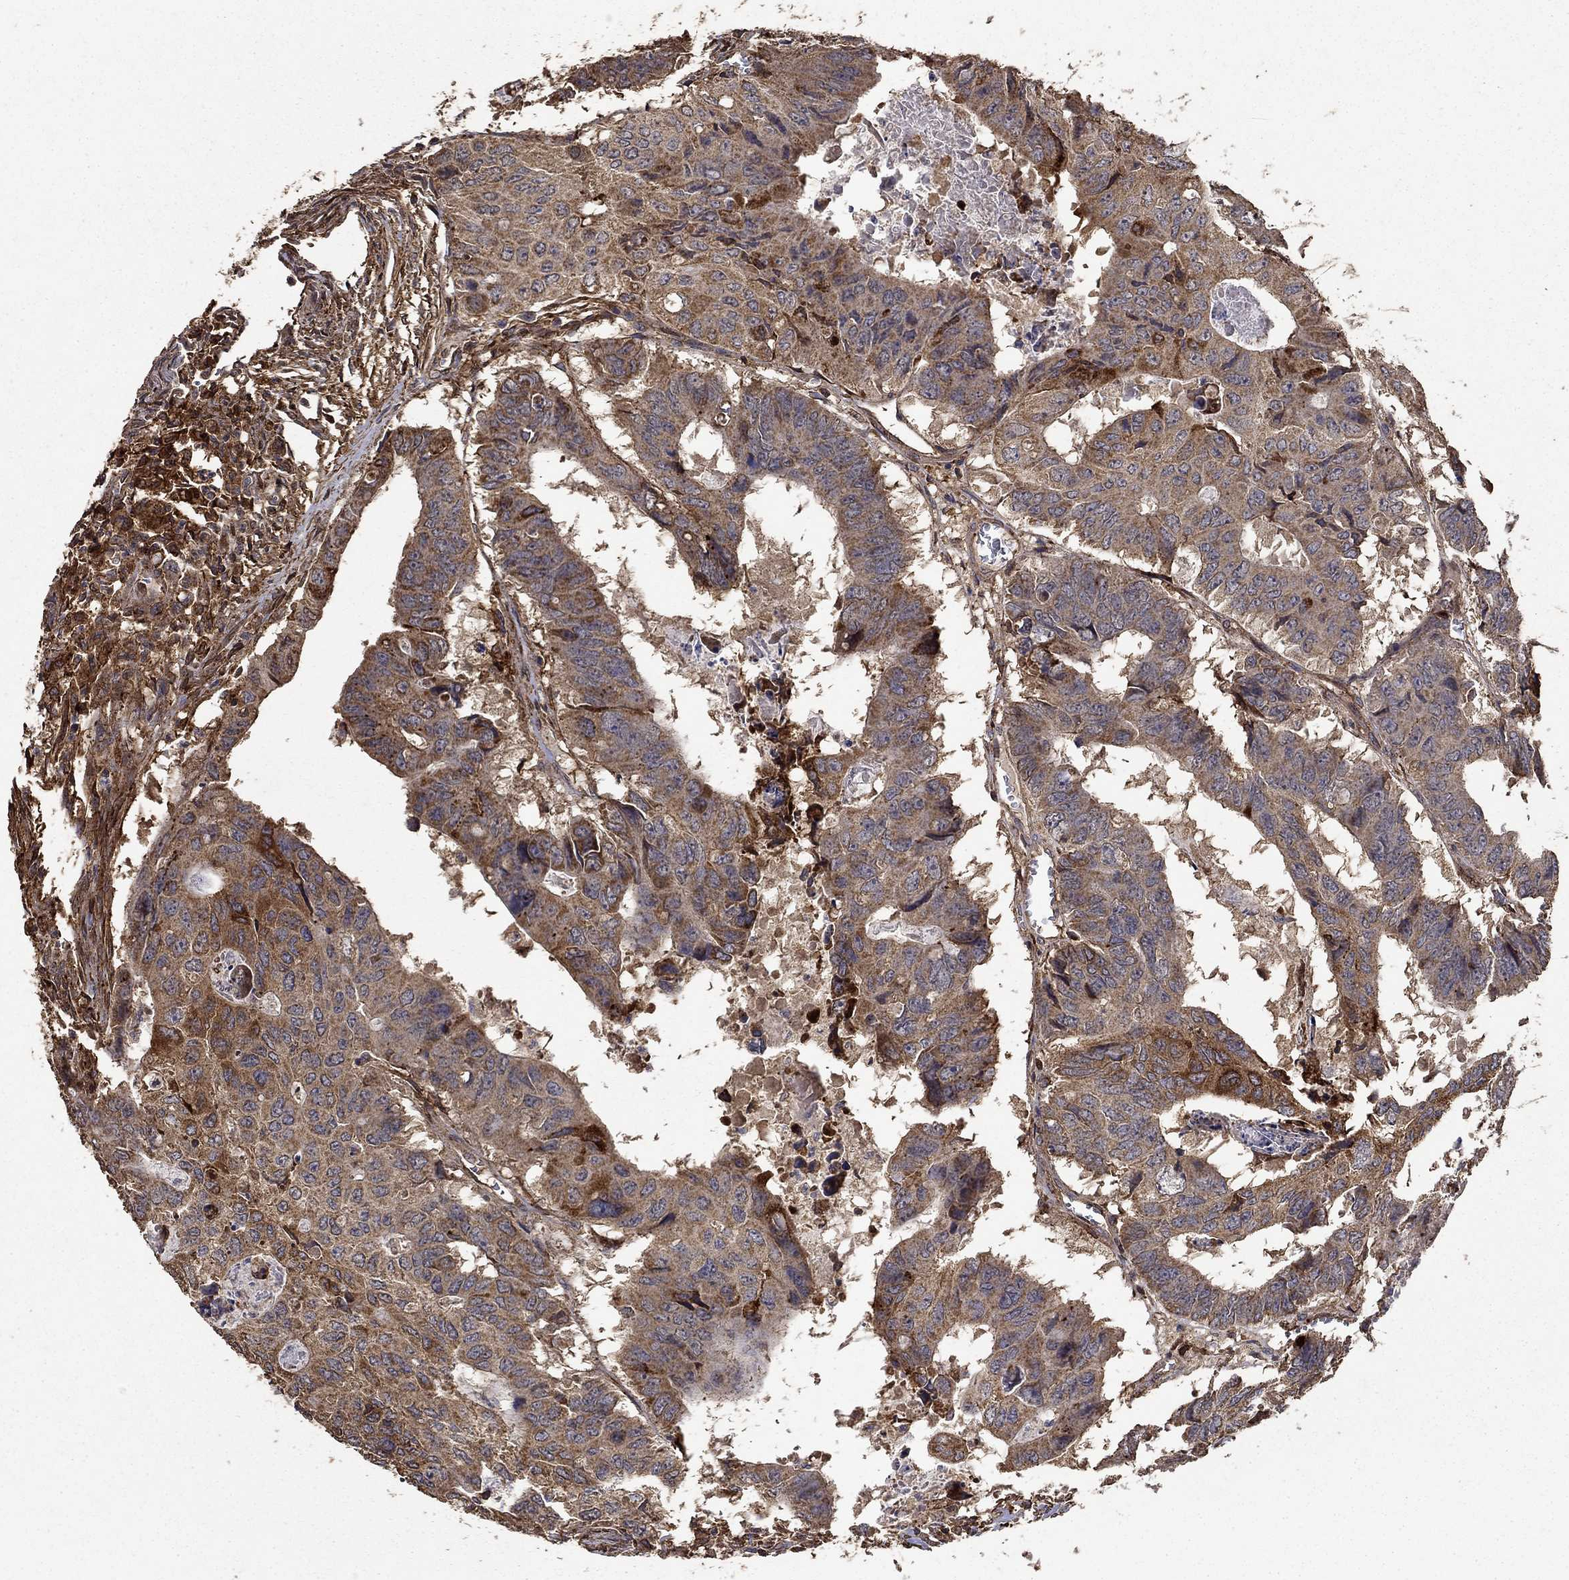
{"staining": {"intensity": "moderate", "quantity": "<25%", "location": "cytoplasmic/membranous"}, "tissue": "colorectal cancer", "cell_type": "Tumor cells", "image_type": "cancer", "snomed": [{"axis": "morphology", "description": "Adenocarcinoma, NOS"}, {"axis": "topography", "description": "Colon"}], "caption": "Tumor cells show moderate cytoplasmic/membranous positivity in approximately <25% of cells in colorectal cancer.", "gene": "IFRD1", "patient": {"sex": "male", "age": 79}}